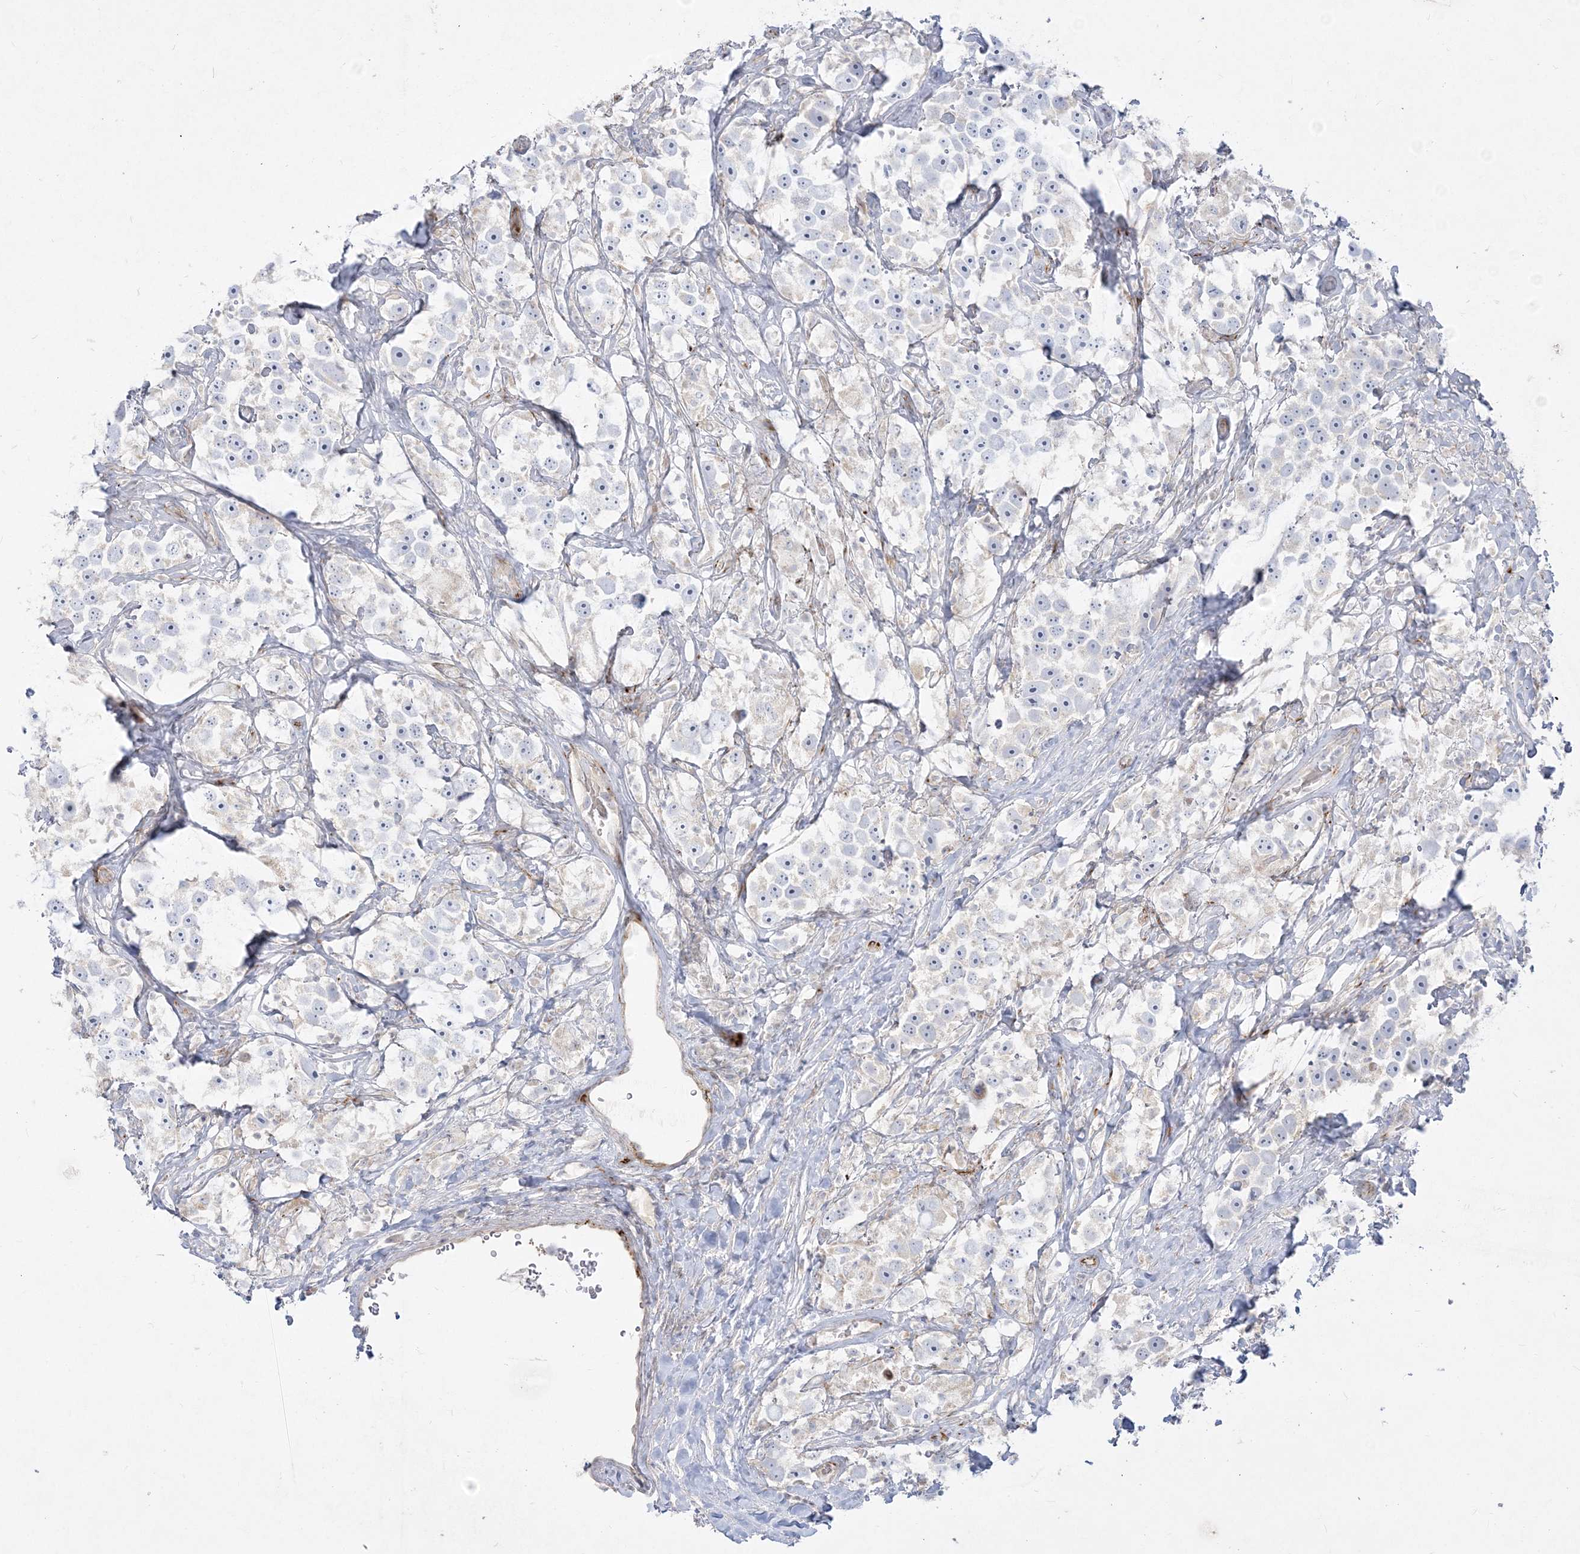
{"staining": {"intensity": "negative", "quantity": "none", "location": "none"}, "tissue": "testis cancer", "cell_type": "Tumor cells", "image_type": "cancer", "snomed": [{"axis": "morphology", "description": "Seminoma, NOS"}, {"axis": "topography", "description": "Testis"}], "caption": "The image exhibits no staining of tumor cells in testis seminoma.", "gene": "GPAT2", "patient": {"sex": "male", "age": 49}}